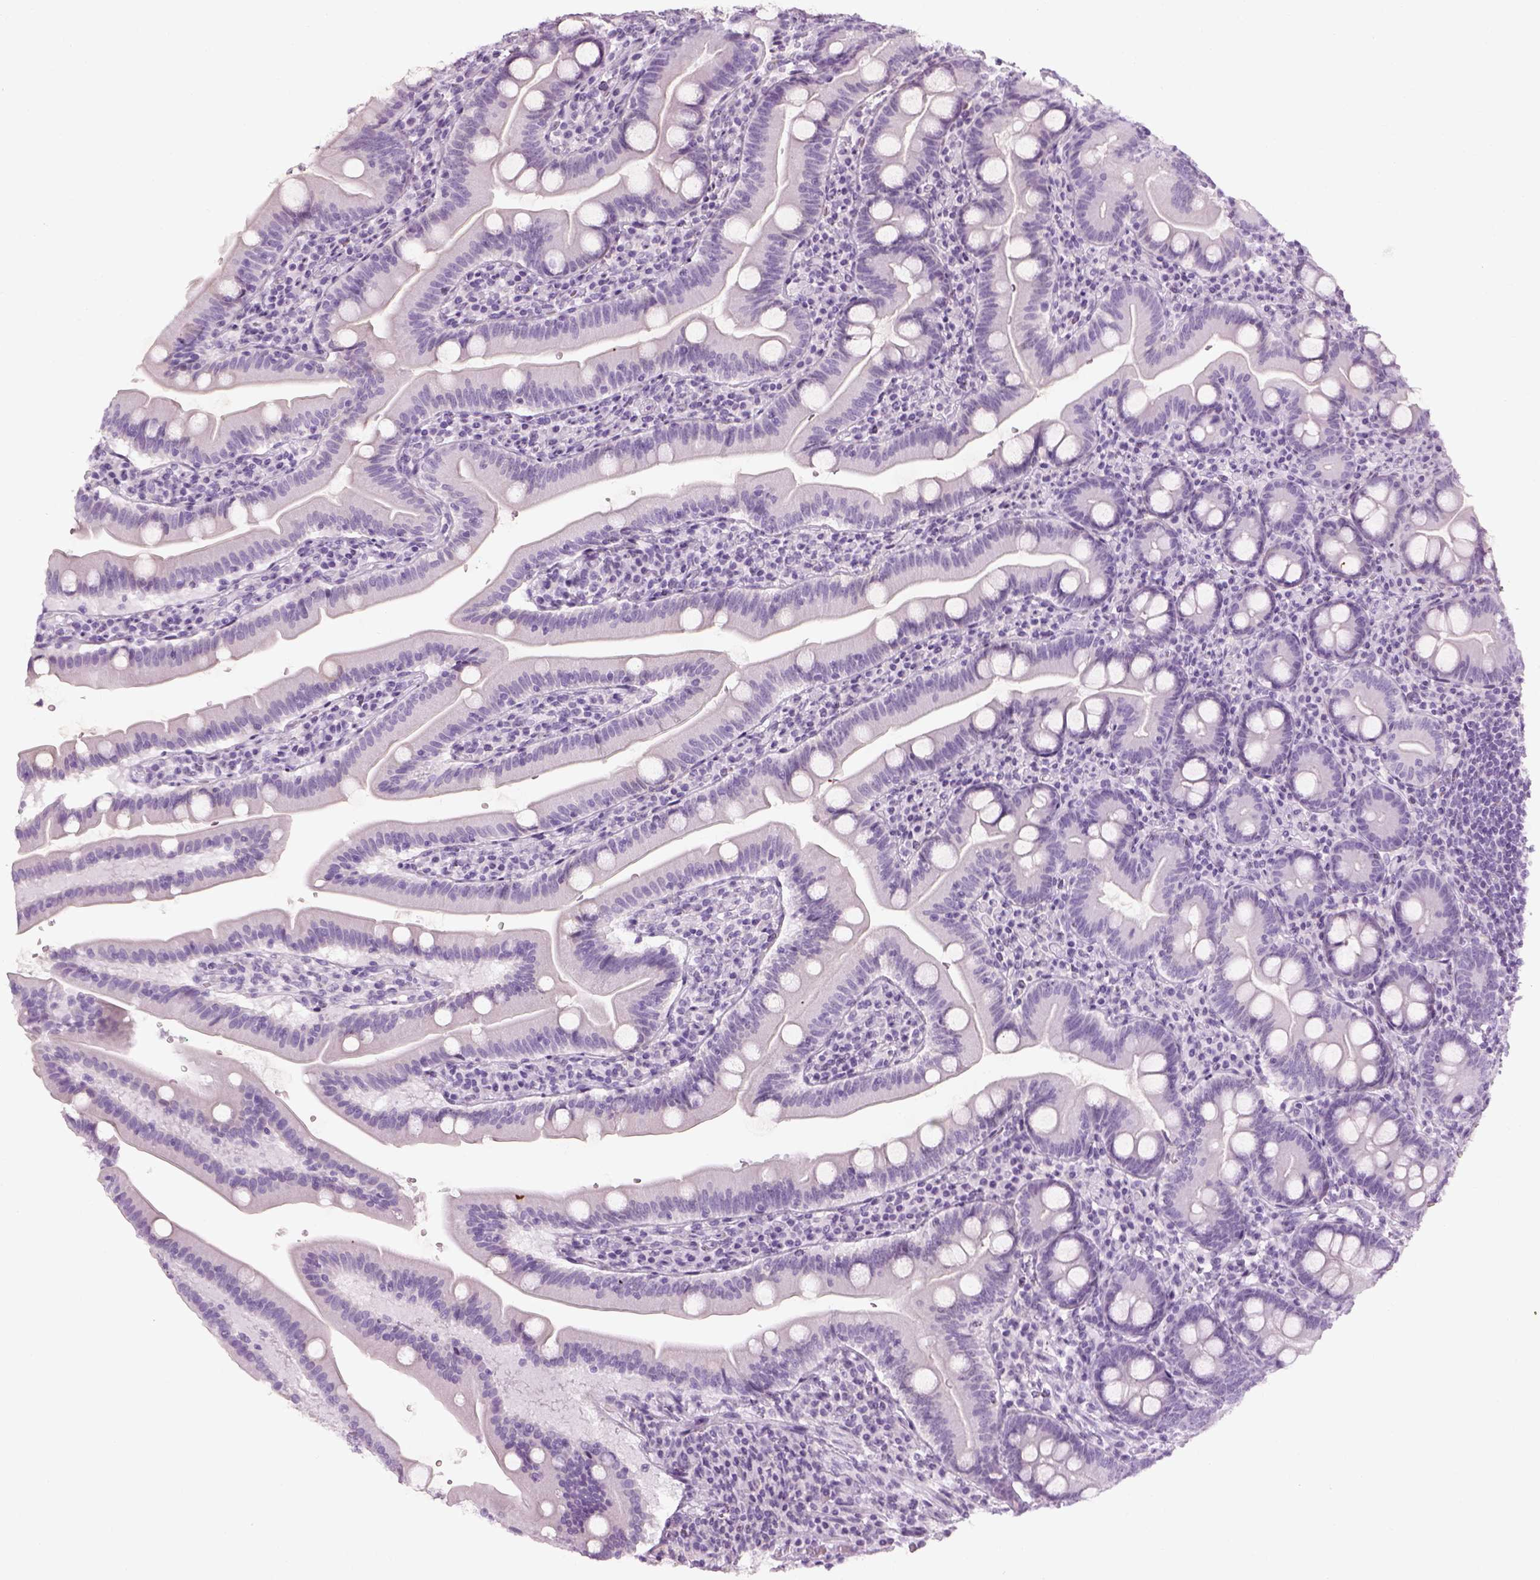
{"staining": {"intensity": "negative", "quantity": "none", "location": "none"}, "tissue": "duodenum", "cell_type": "Glandular cells", "image_type": "normal", "snomed": [{"axis": "morphology", "description": "Normal tissue, NOS"}, {"axis": "topography", "description": "Duodenum"}], "caption": "Immunohistochemistry (IHC) image of unremarkable human duodenum stained for a protein (brown), which shows no positivity in glandular cells. (DAB (3,3'-diaminobenzidine) immunohistochemistry with hematoxylin counter stain).", "gene": "TH", "patient": {"sex": "female", "age": 67}}